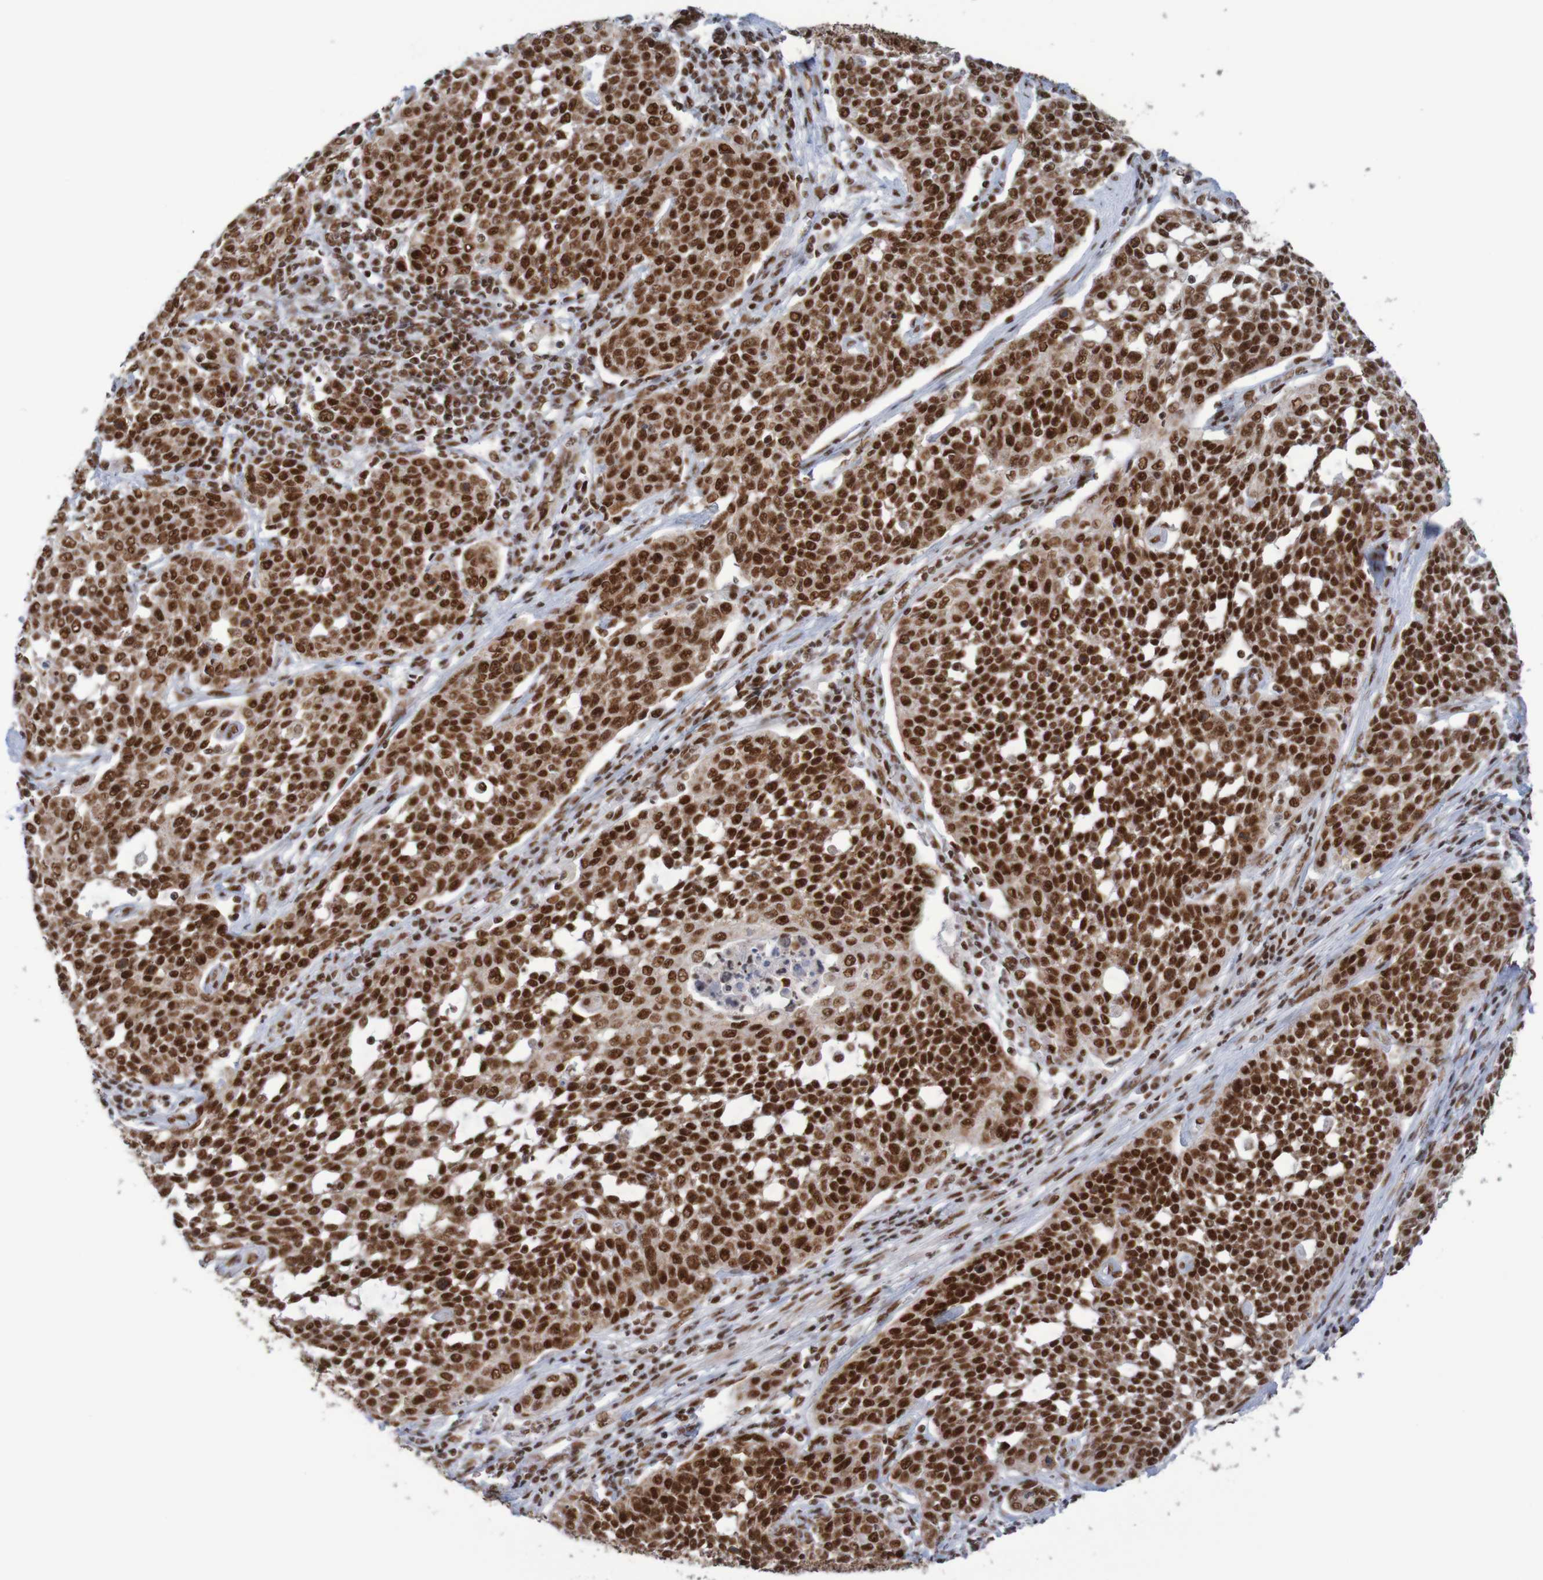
{"staining": {"intensity": "strong", "quantity": ">75%", "location": "nuclear"}, "tissue": "cervical cancer", "cell_type": "Tumor cells", "image_type": "cancer", "snomed": [{"axis": "morphology", "description": "Squamous cell carcinoma, NOS"}, {"axis": "topography", "description": "Cervix"}], "caption": "Immunohistochemical staining of human cervical cancer (squamous cell carcinoma) shows high levels of strong nuclear staining in approximately >75% of tumor cells.", "gene": "THRAP3", "patient": {"sex": "female", "age": 34}}